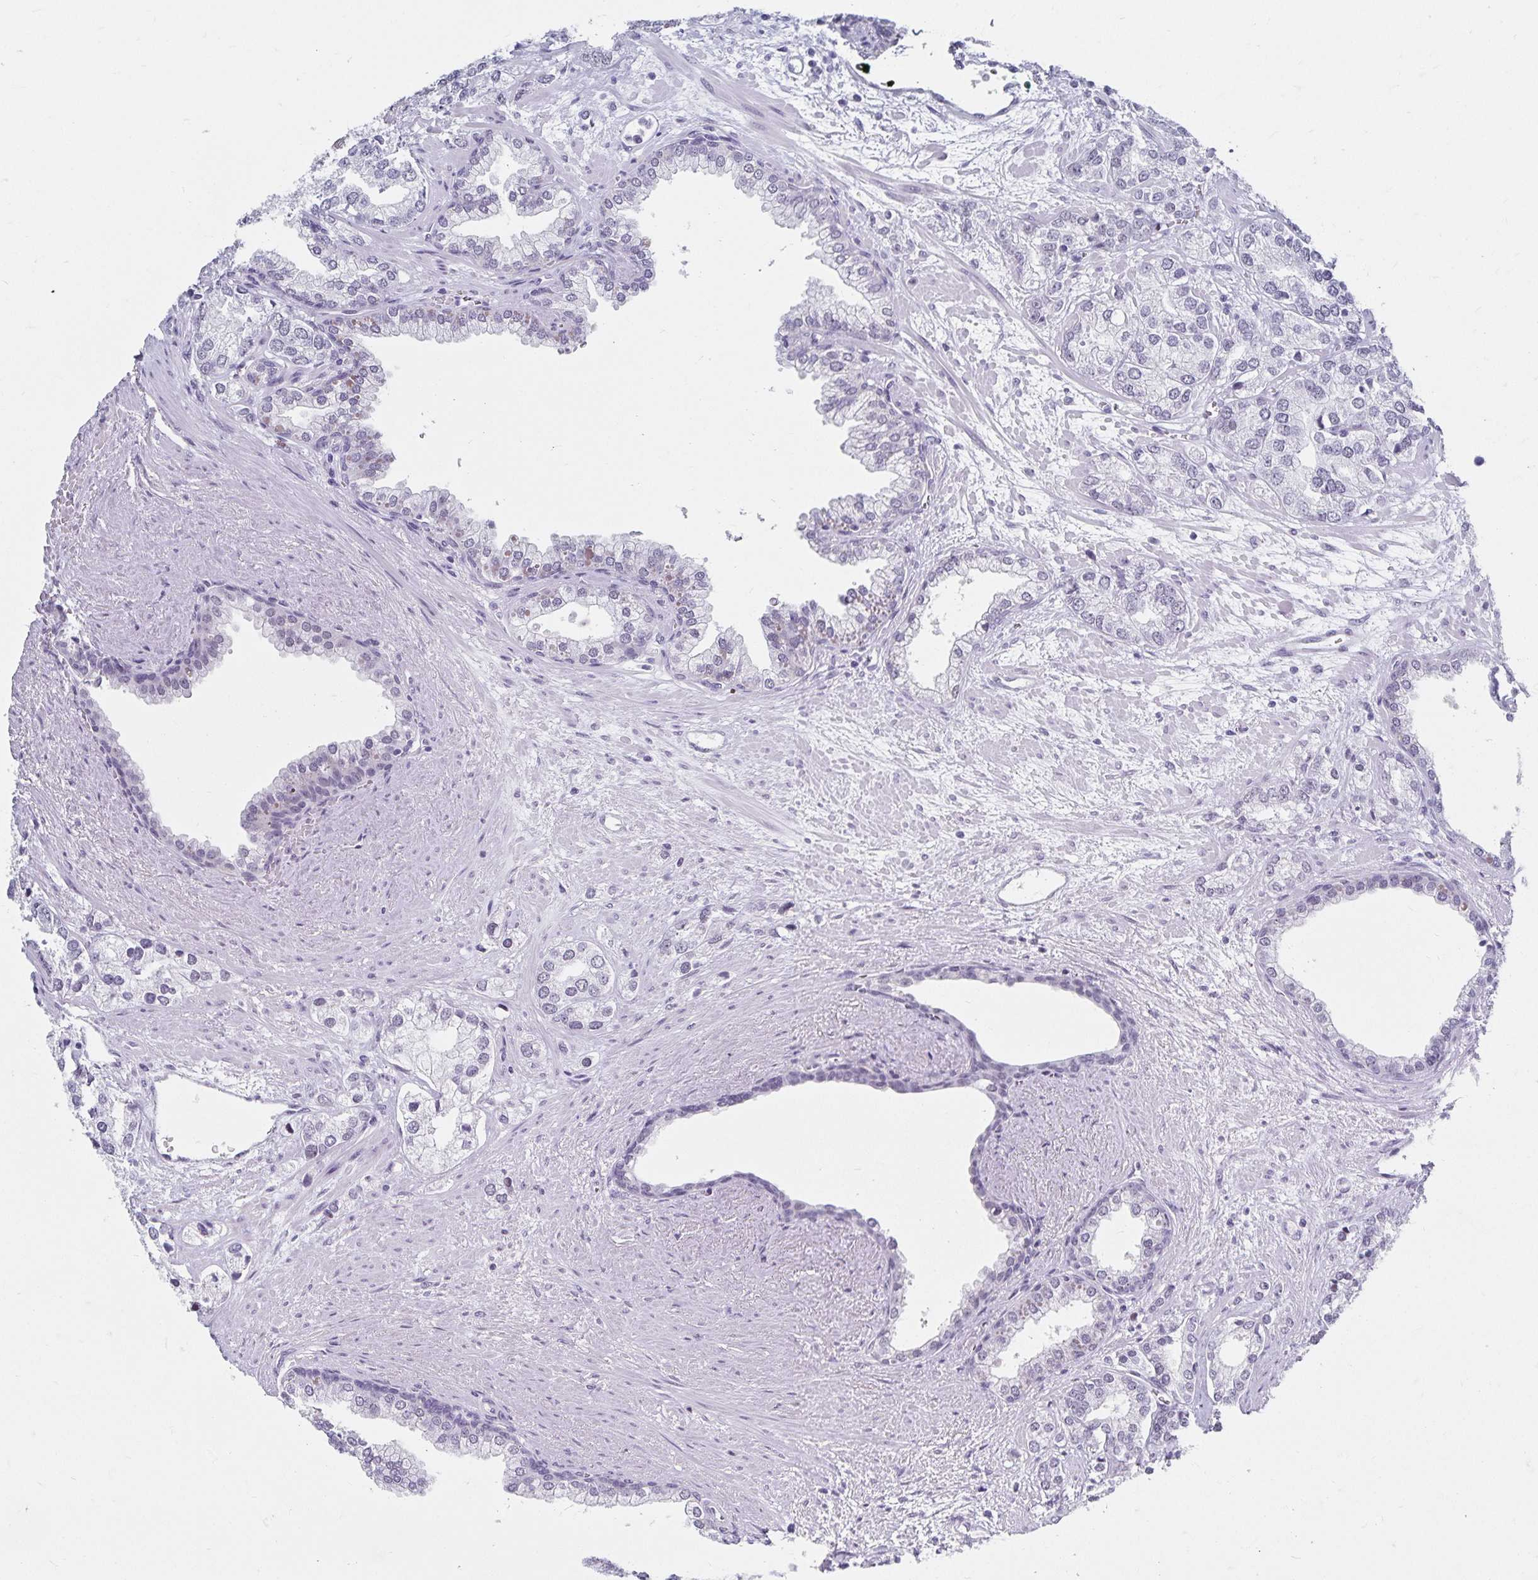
{"staining": {"intensity": "negative", "quantity": "none", "location": "none"}, "tissue": "prostate cancer", "cell_type": "Tumor cells", "image_type": "cancer", "snomed": [{"axis": "morphology", "description": "Adenocarcinoma, High grade"}, {"axis": "topography", "description": "Prostate"}], "caption": "This is a photomicrograph of immunohistochemistry (IHC) staining of high-grade adenocarcinoma (prostate), which shows no expression in tumor cells.", "gene": "C20orf85", "patient": {"sex": "male", "age": 58}}